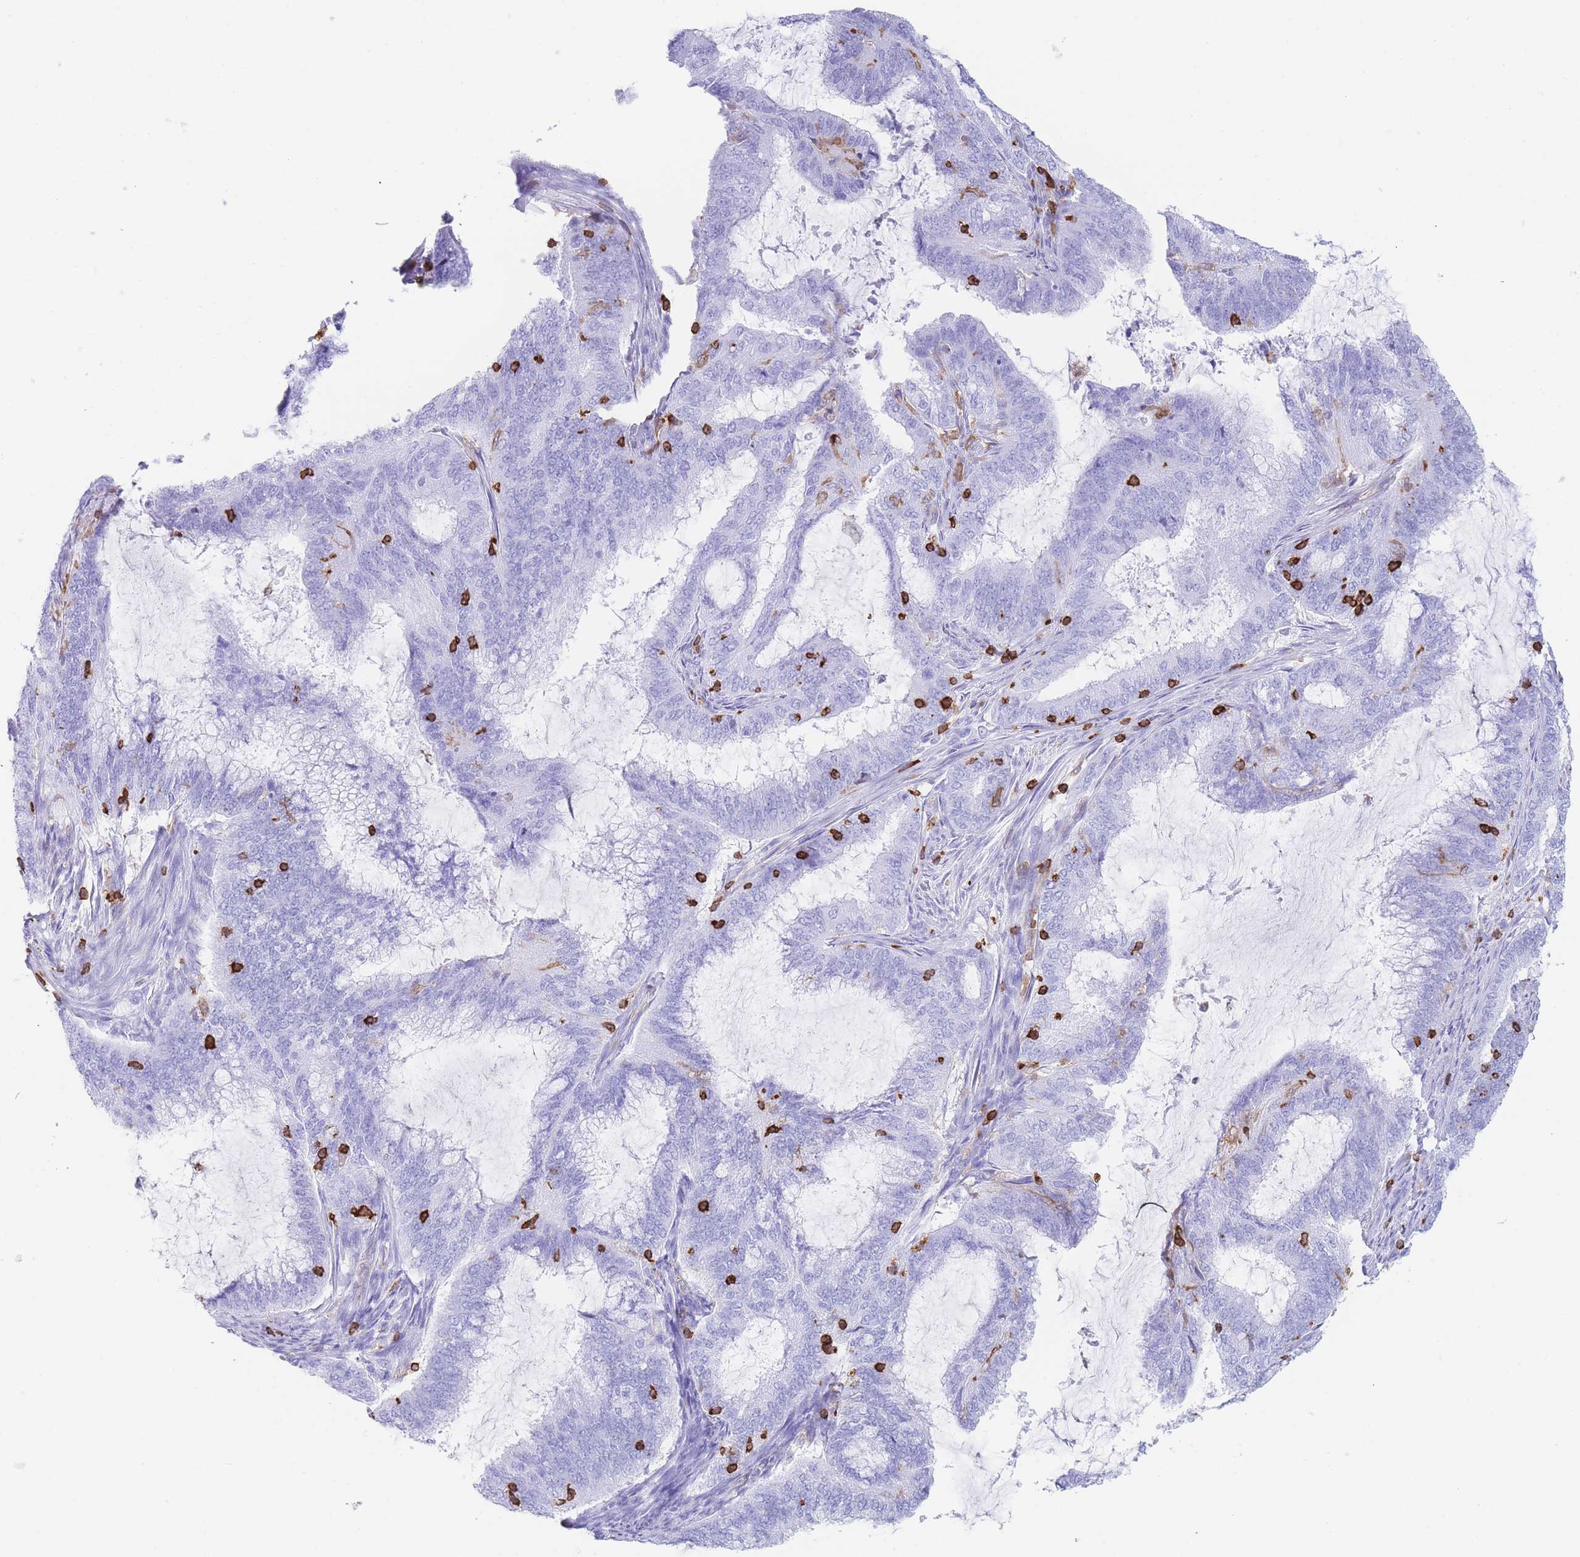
{"staining": {"intensity": "negative", "quantity": "none", "location": "none"}, "tissue": "endometrial cancer", "cell_type": "Tumor cells", "image_type": "cancer", "snomed": [{"axis": "morphology", "description": "Adenocarcinoma, NOS"}, {"axis": "topography", "description": "Endometrium"}], "caption": "Endometrial cancer was stained to show a protein in brown. There is no significant positivity in tumor cells.", "gene": "CORO1A", "patient": {"sex": "female", "age": 51}}